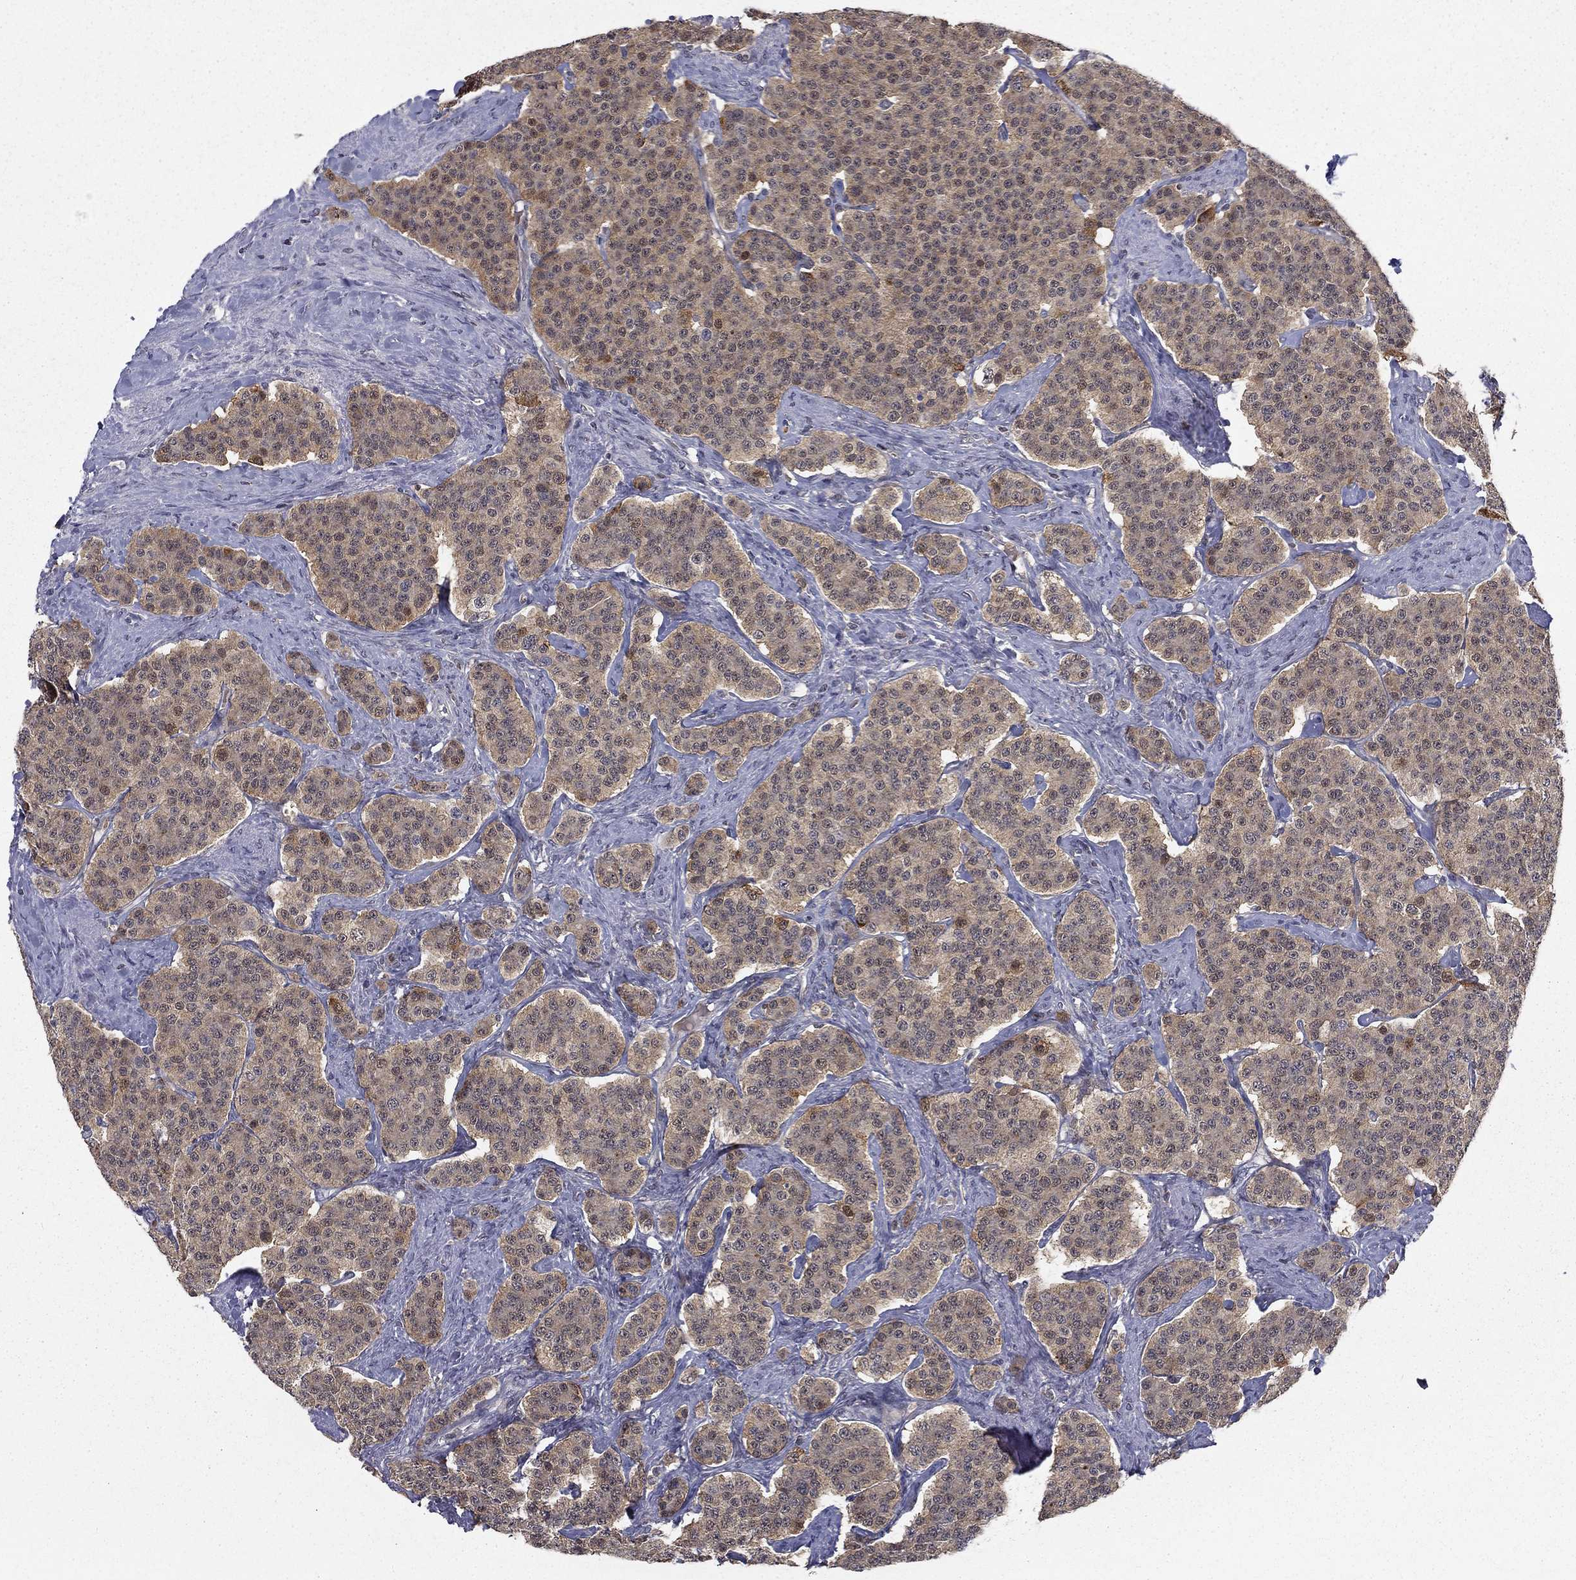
{"staining": {"intensity": "weak", "quantity": "25%-75%", "location": "cytoplasmic/membranous"}, "tissue": "carcinoid", "cell_type": "Tumor cells", "image_type": "cancer", "snomed": [{"axis": "morphology", "description": "Carcinoid, malignant, NOS"}, {"axis": "topography", "description": "Small intestine"}], "caption": "A histopathology image showing weak cytoplasmic/membranous expression in approximately 25%-75% of tumor cells in carcinoid, as visualized by brown immunohistochemical staining.", "gene": "NIT2", "patient": {"sex": "female", "age": 58}}